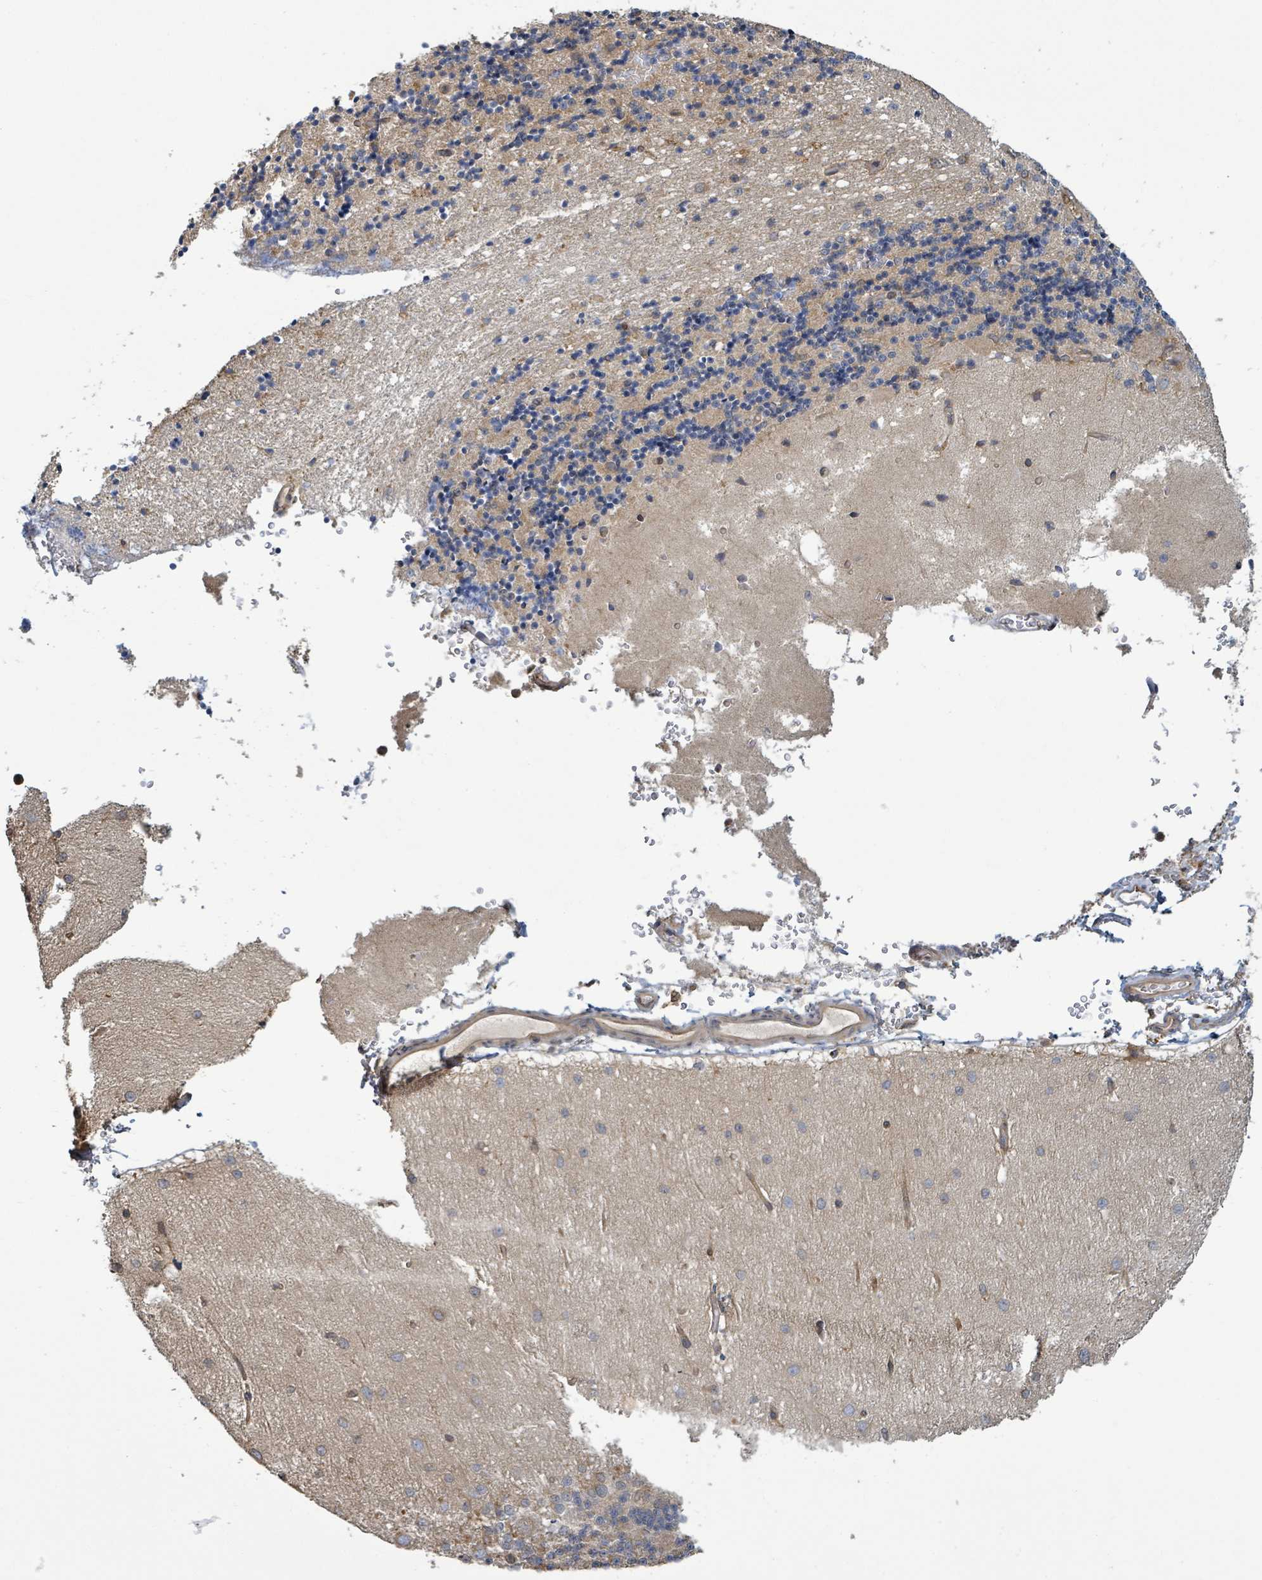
{"staining": {"intensity": "weak", "quantity": "<25%", "location": "cytoplasmic/membranous"}, "tissue": "cerebellum", "cell_type": "Cells in granular layer", "image_type": "normal", "snomed": [{"axis": "morphology", "description": "Normal tissue, NOS"}, {"axis": "topography", "description": "Cerebellum"}], "caption": "There is no significant expression in cells in granular layer of cerebellum. The staining is performed using DAB brown chromogen with nuclei counter-stained in using hematoxylin.", "gene": "ARPIN", "patient": {"sex": "female", "age": 29}}